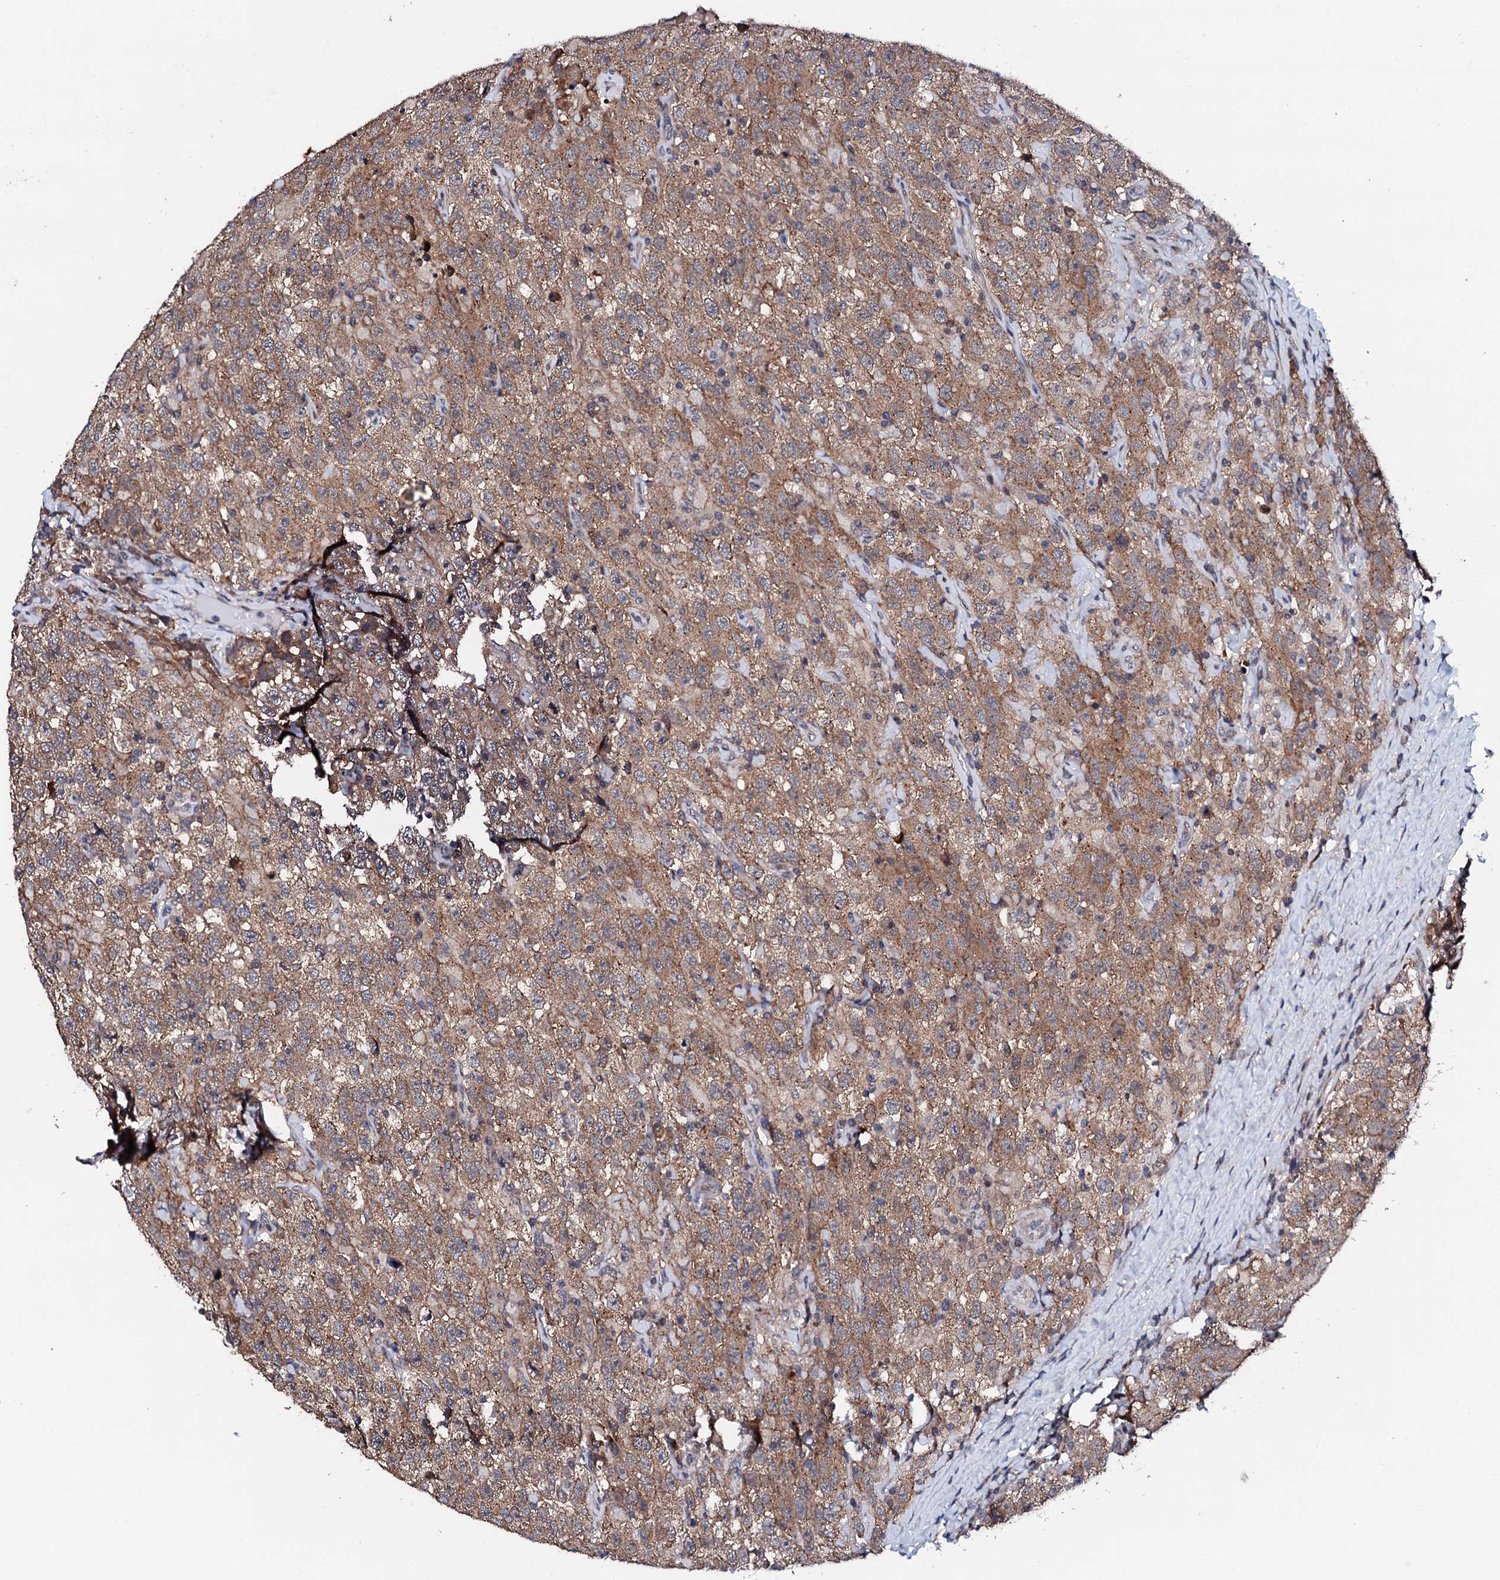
{"staining": {"intensity": "moderate", "quantity": ">75%", "location": "cytoplasmic/membranous"}, "tissue": "testis cancer", "cell_type": "Tumor cells", "image_type": "cancer", "snomed": [{"axis": "morphology", "description": "Seminoma, NOS"}, {"axis": "topography", "description": "Testis"}], "caption": "A brown stain labels moderate cytoplasmic/membranous positivity of a protein in human testis seminoma tumor cells.", "gene": "EDC3", "patient": {"sex": "male", "age": 41}}